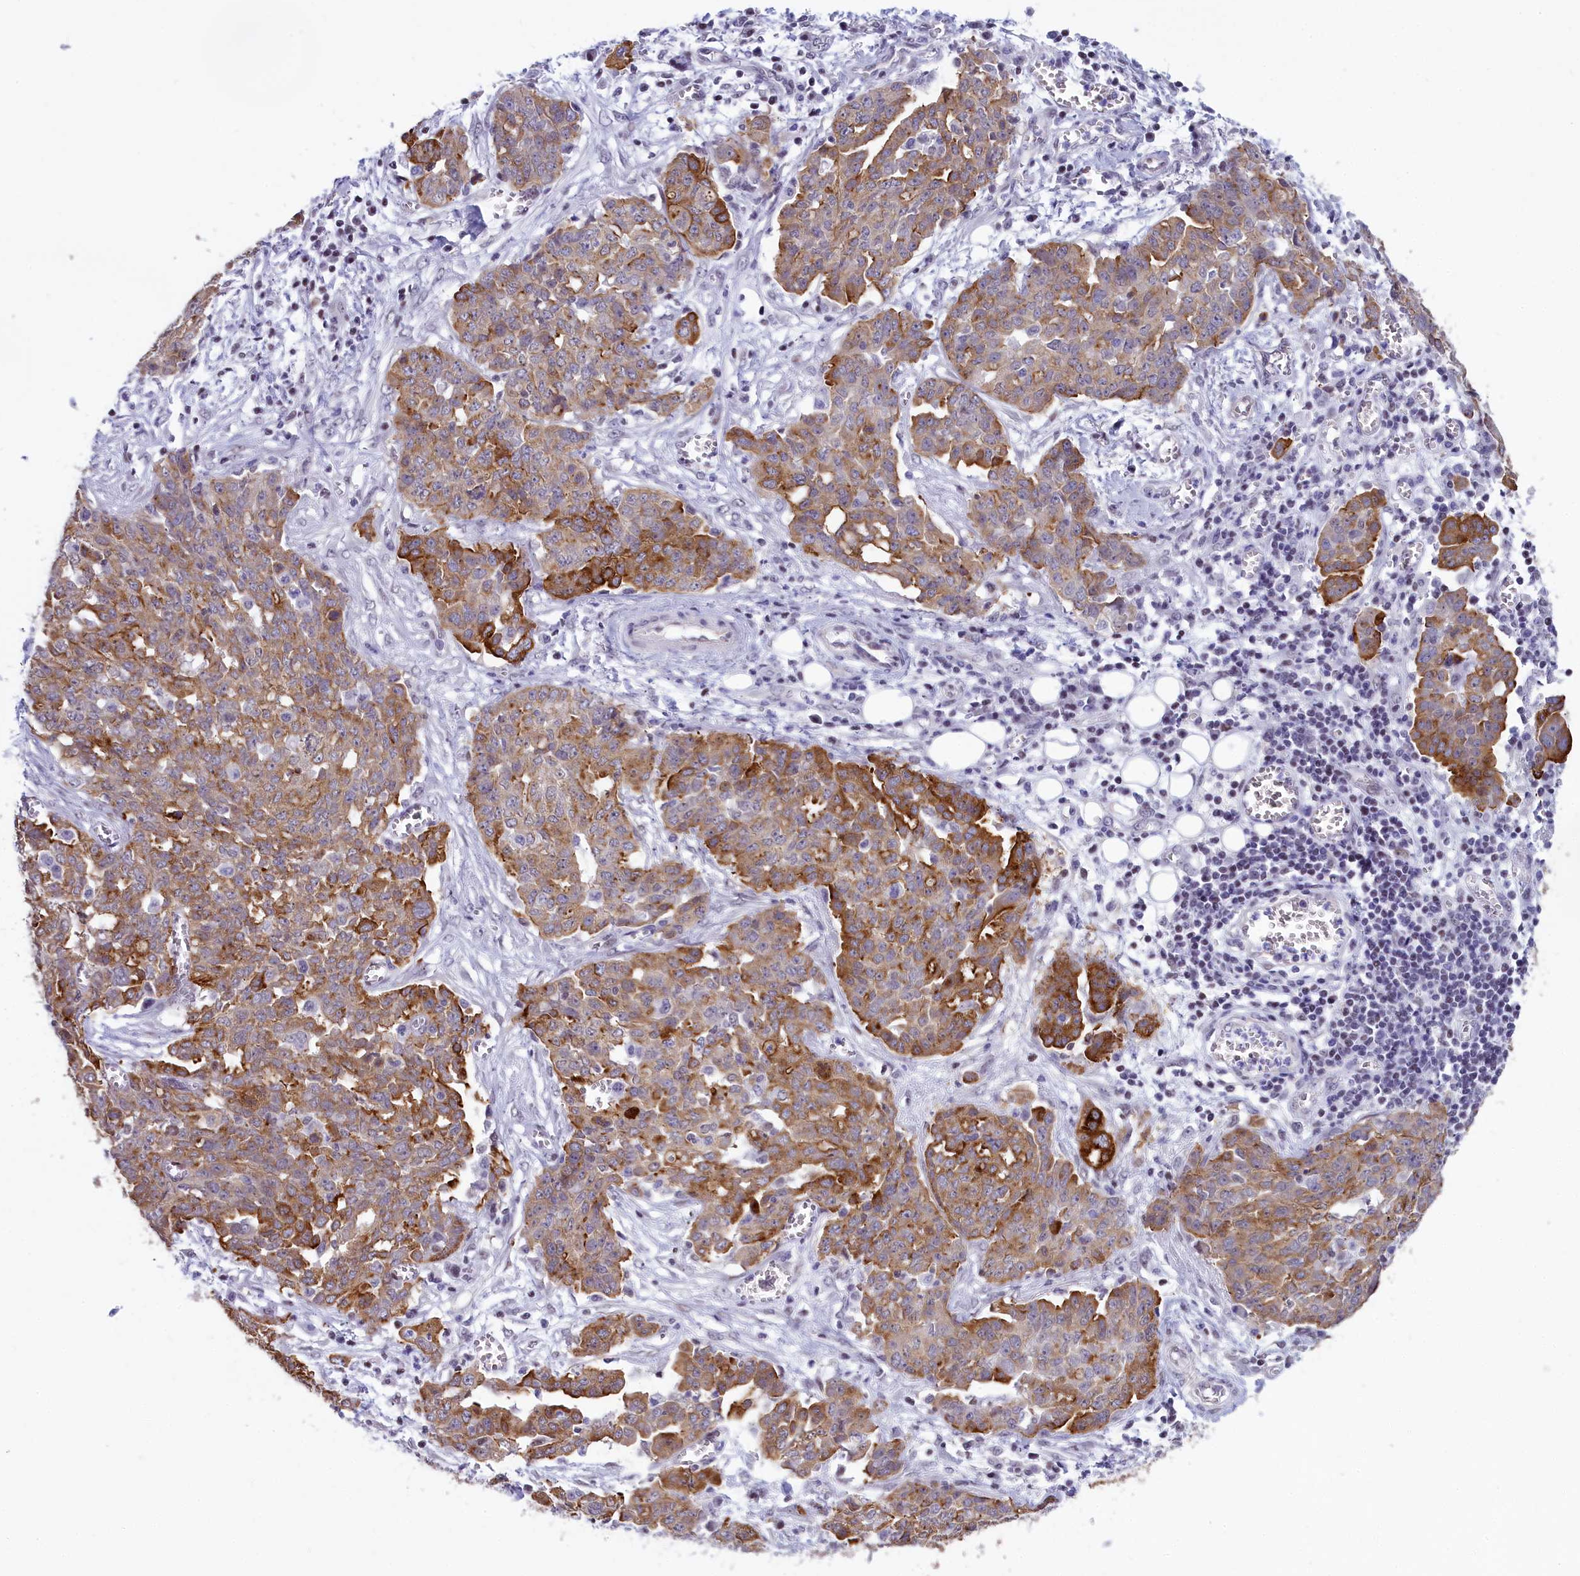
{"staining": {"intensity": "moderate", "quantity": ">75%", "location": "cytoplasmic/membranous"}, "tissue": "ovarian cancer", "cell_type": "Tumor cells", "image_type": "cancer", "snomed": [{"axis": "morphology", "description": "Cystadenocarcinoma, serous, NOS"}, {"axis": "topography", "description": "Soft tissue"}, {"axis": "topography", "description": "Ovary"}], "caption": "An image of human serous cystadenocarcinoma (ovarian) stained for a protein reveals moderate cytoplasmic/membranous brown staining in tumor cells. (DAB (3,3'-diaminobenzidine) IHC with brightfield microscopy, high magnification).", "gene": "SPIRE2", "patient": {"sex": "female", "age": 57}}